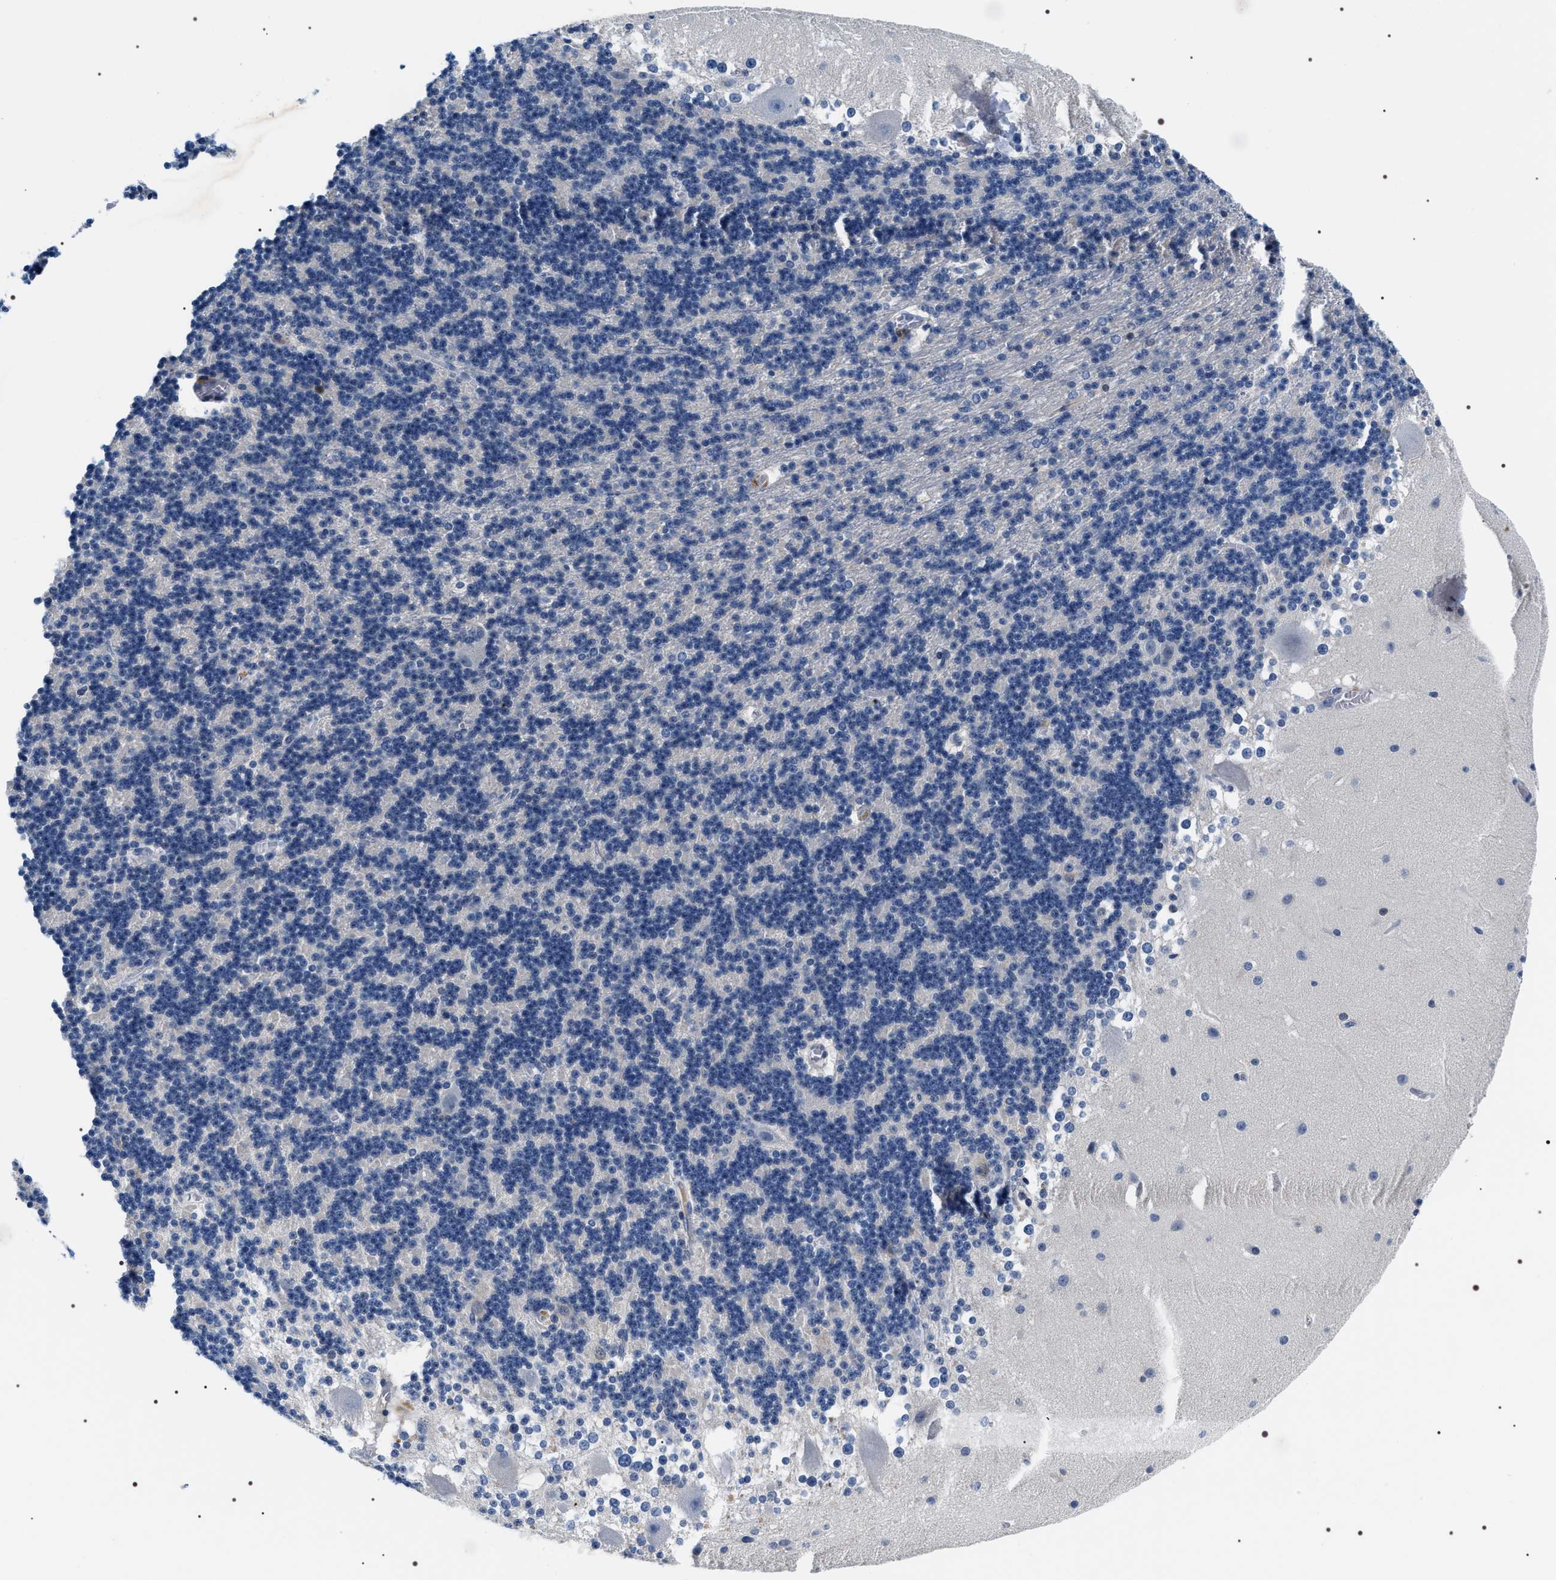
{"staining": {"intensity": "negative", "quantity": "none", "location": "none"}, "tissue": "cerebellum", "cell_type": "Cells in granular layer", "image_type": "normal", "snomed": [{"axis": "morphology", "description": "Normal tissue, NOS"}, {"axis": "topography", "description": "Cerebellum"}], "caption": "Photomicrograph shows no protein expression in cells in granular layer of benign cerebellum.", "gene": "BAG2", "patient": {"sex": "female", "age": 19}}